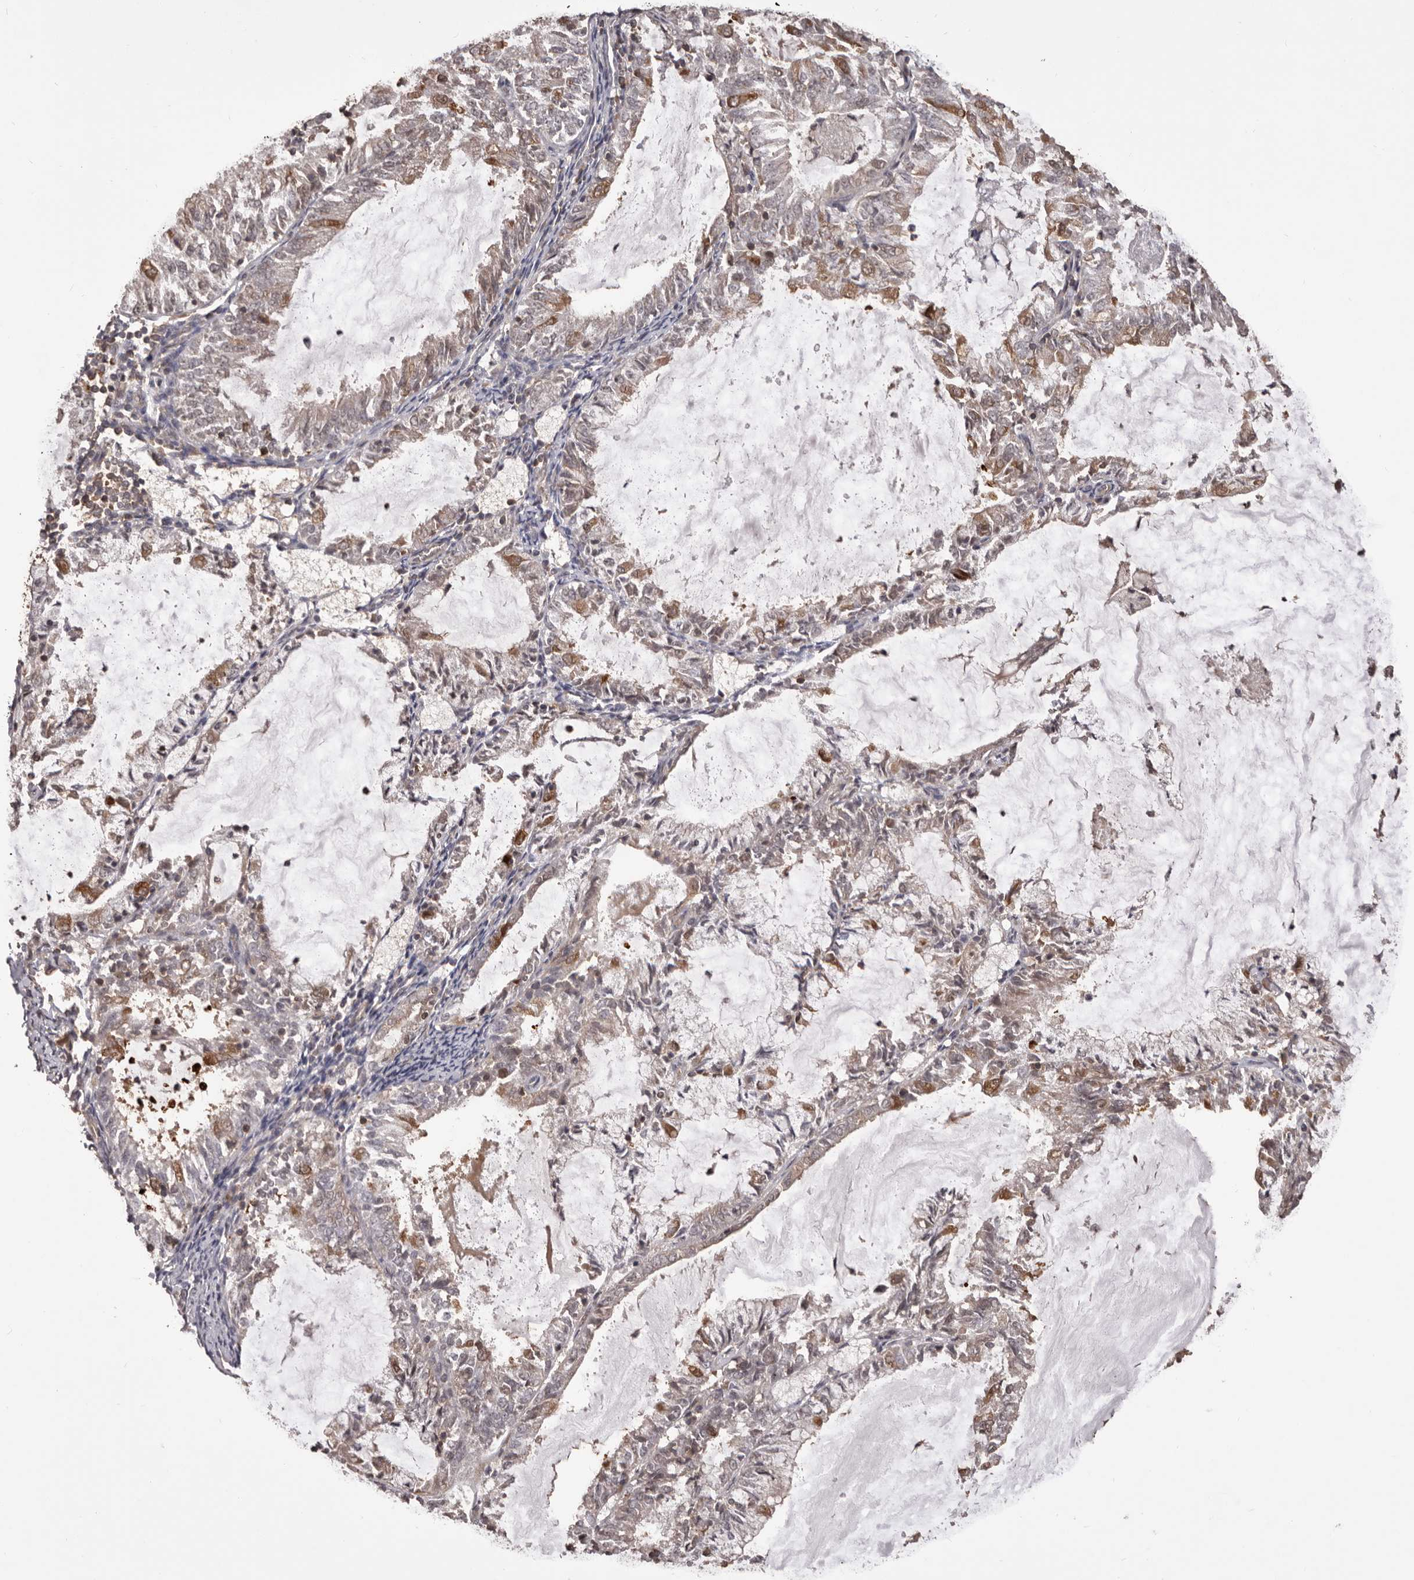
{"staining": {"intensity": "moderate", "quantity": "<25%", "location": "cytoplasmic/membranous"}, "tissue": "endometrial cancer", "cell_type": "Tumor cells", "image_type": "cancer", "snomed": [{"axis": "morphology", "description": "Adenocarcinoma, NOS"}, {"axis": "topography", "description": "Endometrium"}], "caption": "Protein expression analysis of endometrial adenocarcinoma demonstrates moderate cytoplasmic/membranous expression in about <25% of tumor cells. (Brightfield microscopy of DAB IHC at high magnification).", "gene": "HBS1L", "patient": {"sex": "female", "age": 57}}